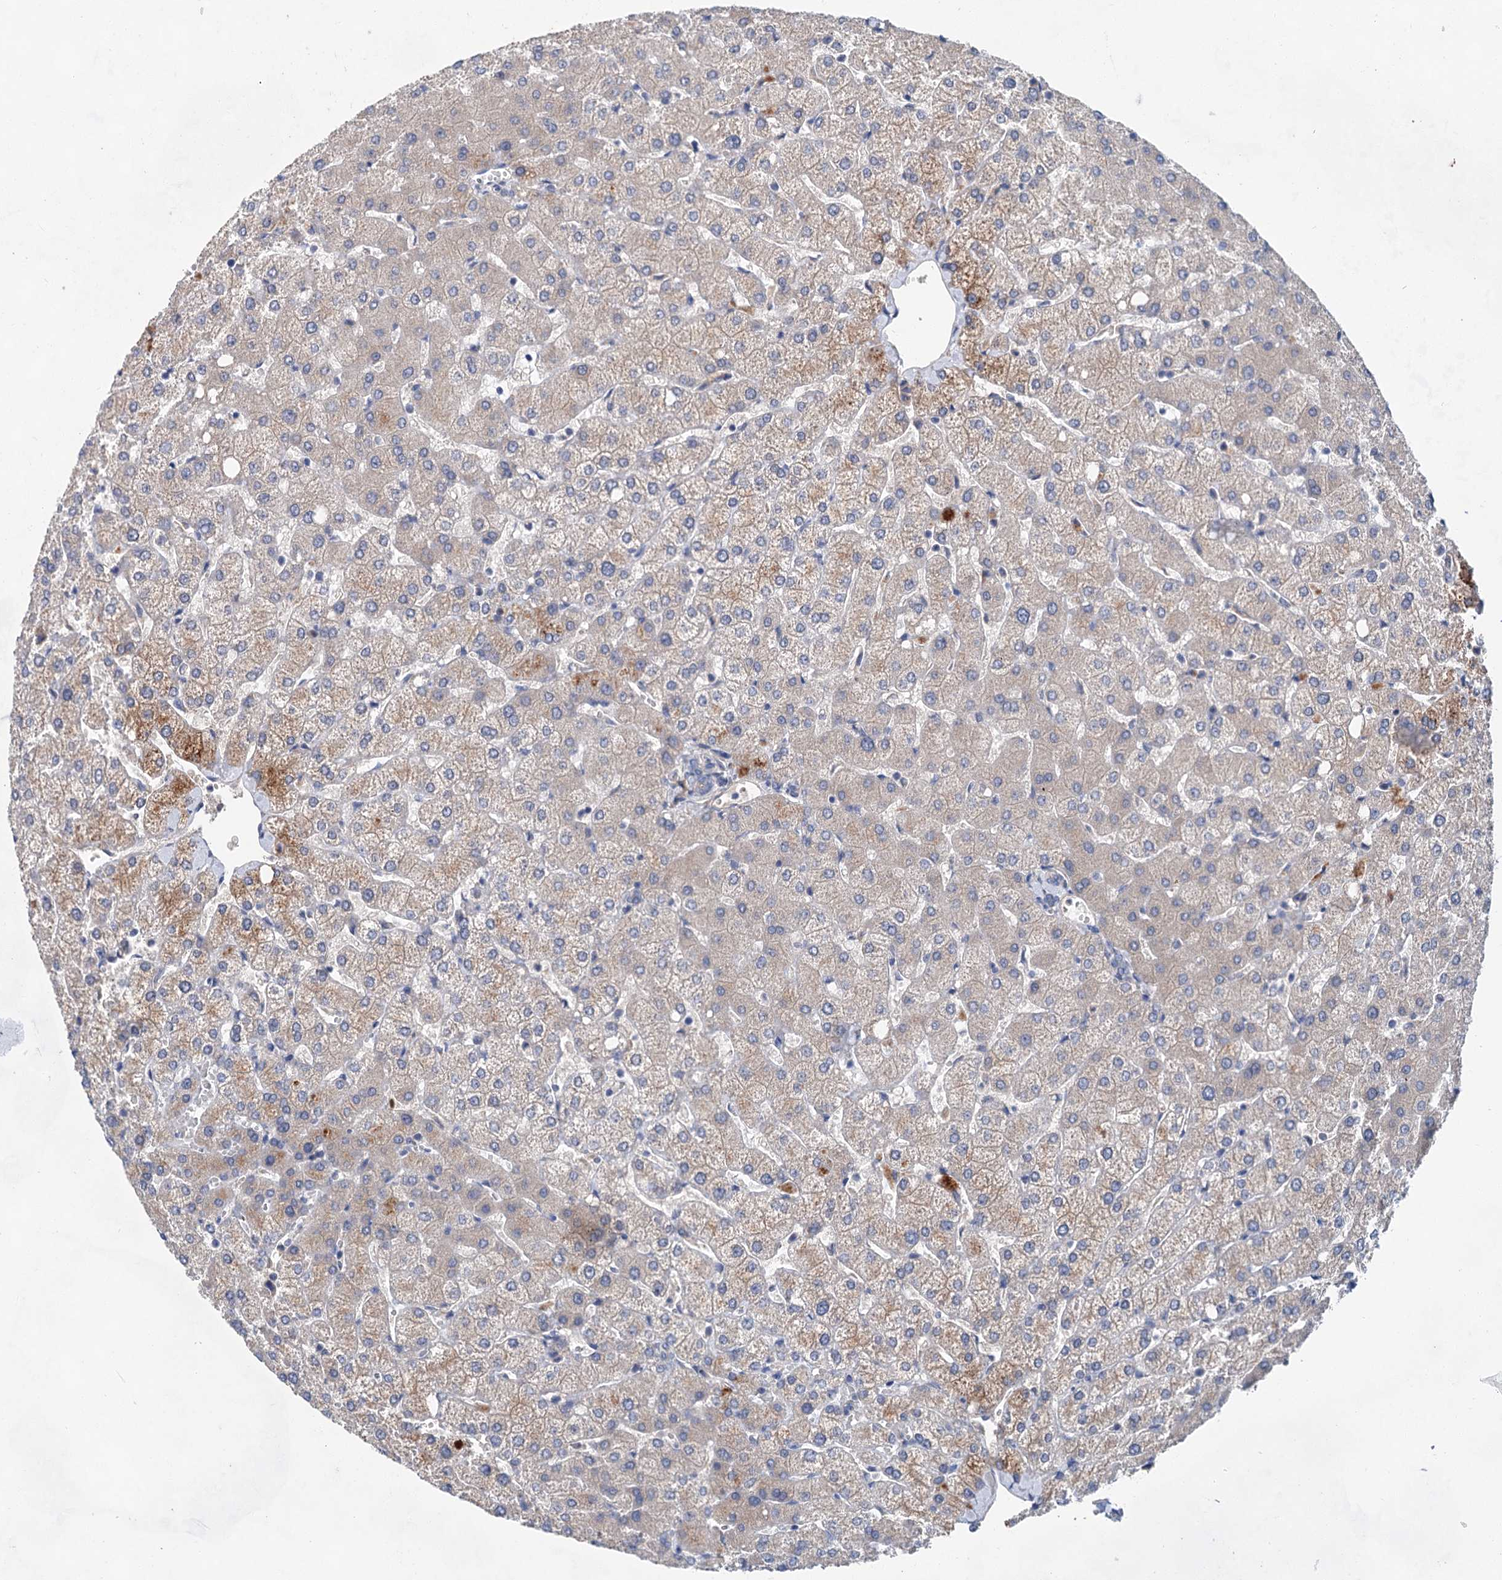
{"staining": {"intensity": "negative", "quantity": "none", "location": "none"}, "tissue": "liver", "cell_type": "Cholangiocytes", "image_type": "normal", "snomed": [{"axis": "morphology", "description": "Normal tissue, NOS"}, {"axis": "topography", "description": "Liver"}], "caption": "This photomicrograph is of benign liver stained with immunohistochemistry to label a protein in brown with the nuclei are counter-stained blue. There is no positivity in cholangiocytes.", "gene": "MORN3", "patient": {"sex": "female", "age": 54}}